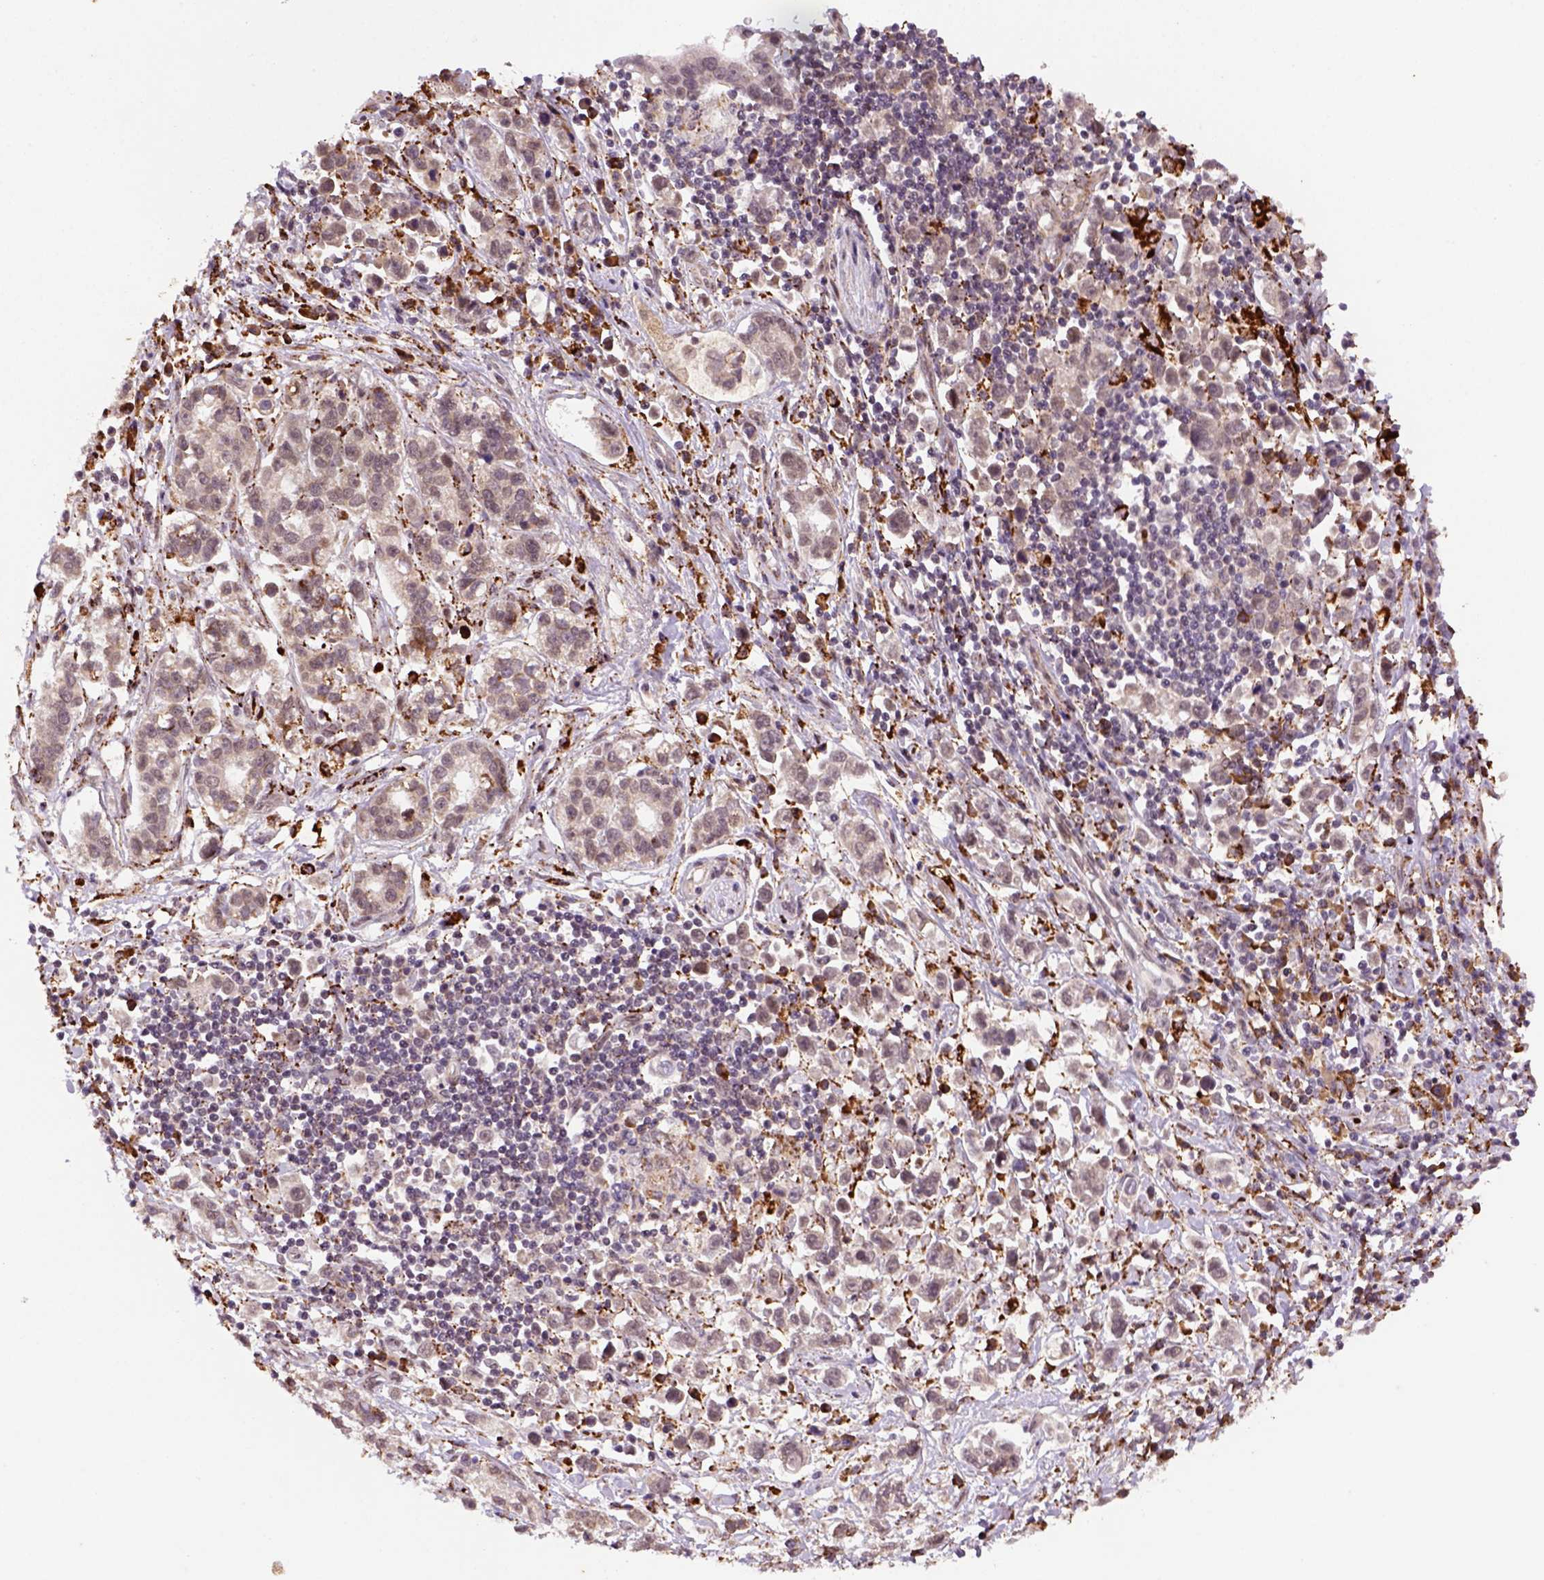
{"staining": {"intensity": "negative", "quantity": "none", "location": "none"}, "tissue": "stomach cancer", "cell_type": "Tumor cells", "image_type": "cancer", "snomed": [{"axis": "morphology", "description": "Adenocarcinoma, NOS"}, {"axis": "topography", "description": "Stomach"}], "caption": "Immunohistochemistry (IHC) micrograph of neoplastic tissue: human stomach cancer (adenocarcinoma) stained with DAB (3,3'-diaminobenzidine) shows no significant protein positivity in tumor cells. Nuclei are stained in blue.", "gene": "FZD7", "patient": {"sex": "male", "age": 93}}